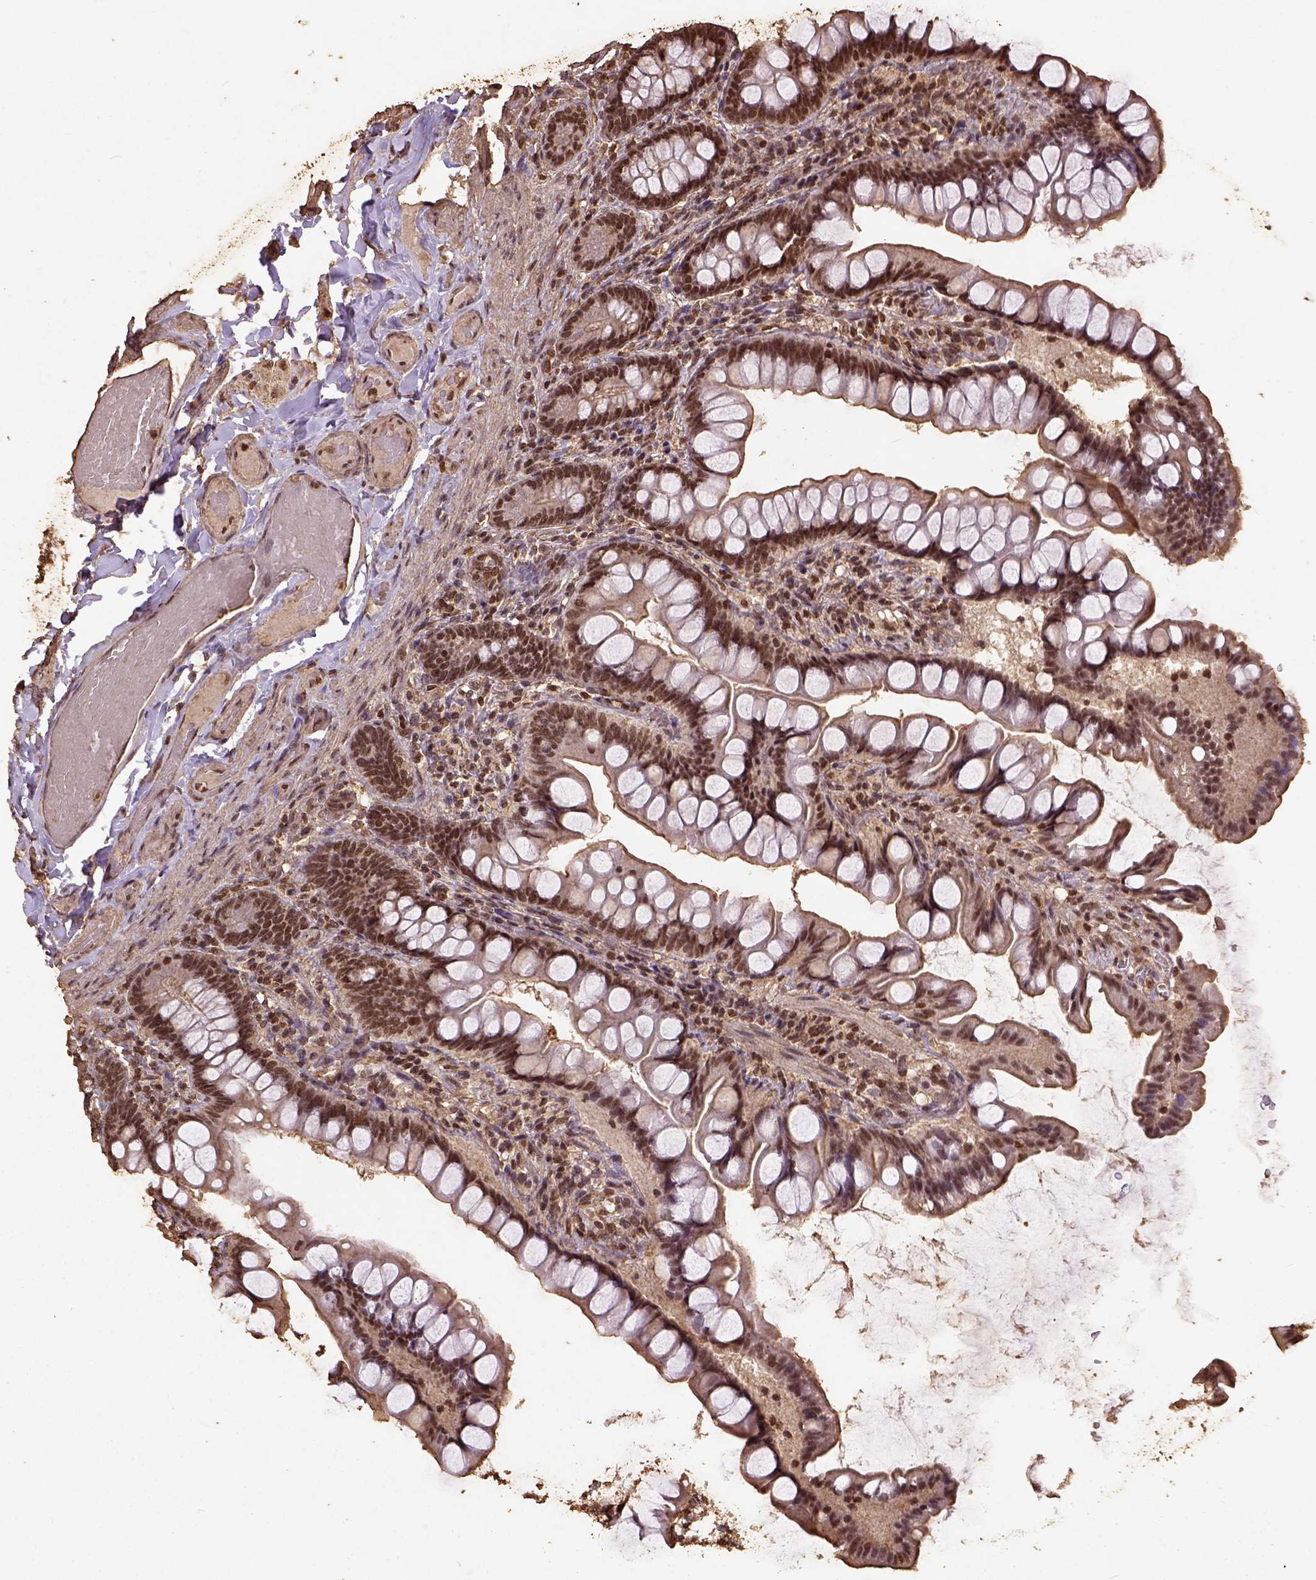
{"staining": {"intensity": "strong", "quantity": ">75%", "location": "nuclear"}, "tissue": "small intestine", "cell_type": "Glandular cells", "image_type": "normal", "snomed": [{"axis": "morphology", "description": "Normal tissue, NOS"}, {"axis": "topography", "description": "Small intestine"}], "caption": "Small intestine stained with a brown dye displays strong nuclear positive expression in about >75% of glandular cells.", "gene": "NACC1", "patient": {"sex": "male", "age": 70}}